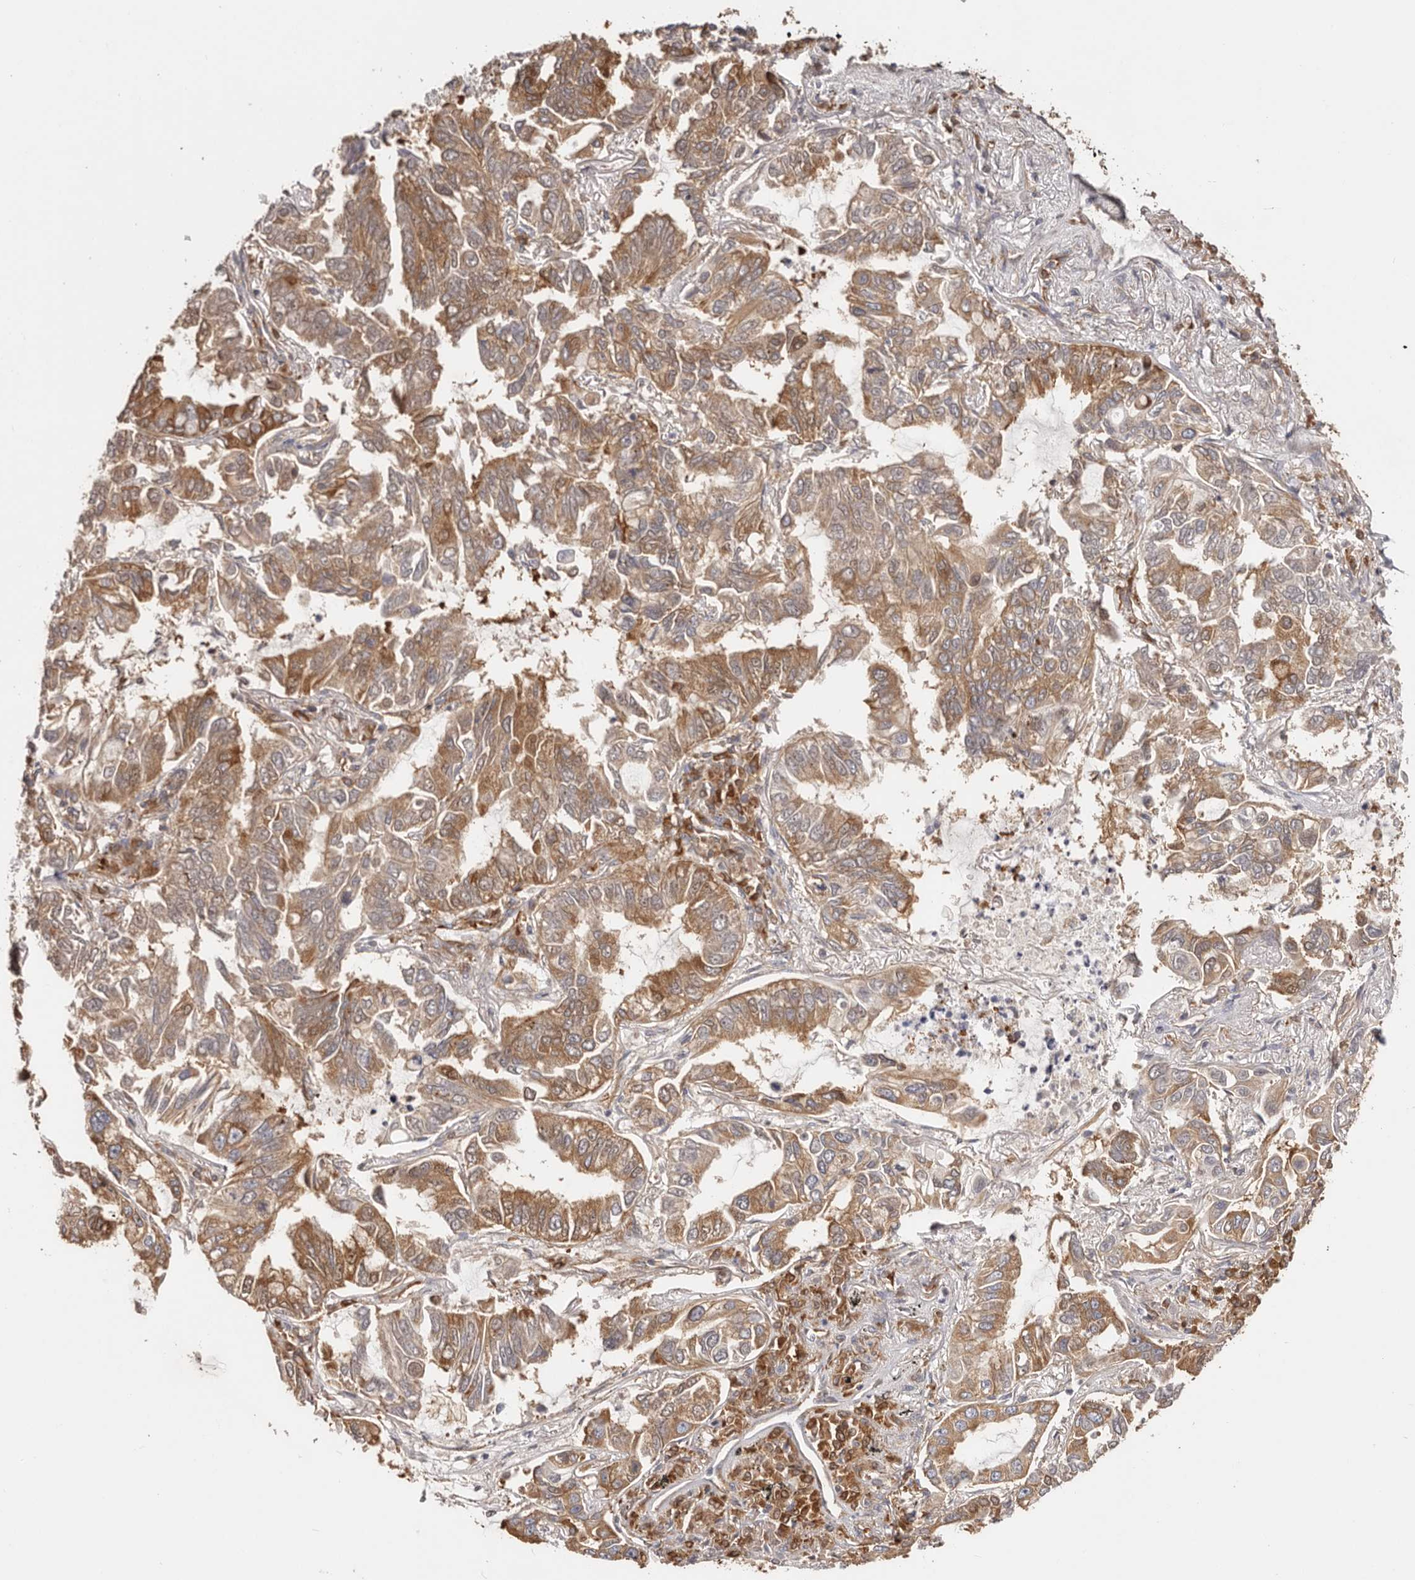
{"staining": {"intensity": "moderate", "quantity": ">75%", "location": "cytoplasmic/membranous"}, "tissue": "lung cancer", "cell_type": "Tumor cells", "image_type": "cancer", "snomed": [{"axis": "morphology", "description": "Adenocarcinoma, NOS"}, {"axis": "topography", "description": "Lung"}], "caption": "Protein staining of lung adenocarcinoma tissue exhibits moderate cytoplasmic/membranous expression in approximately >75% of tumor cells.", "gene": "EPRS1", "patient": {"sex": "male", "age": 64}}